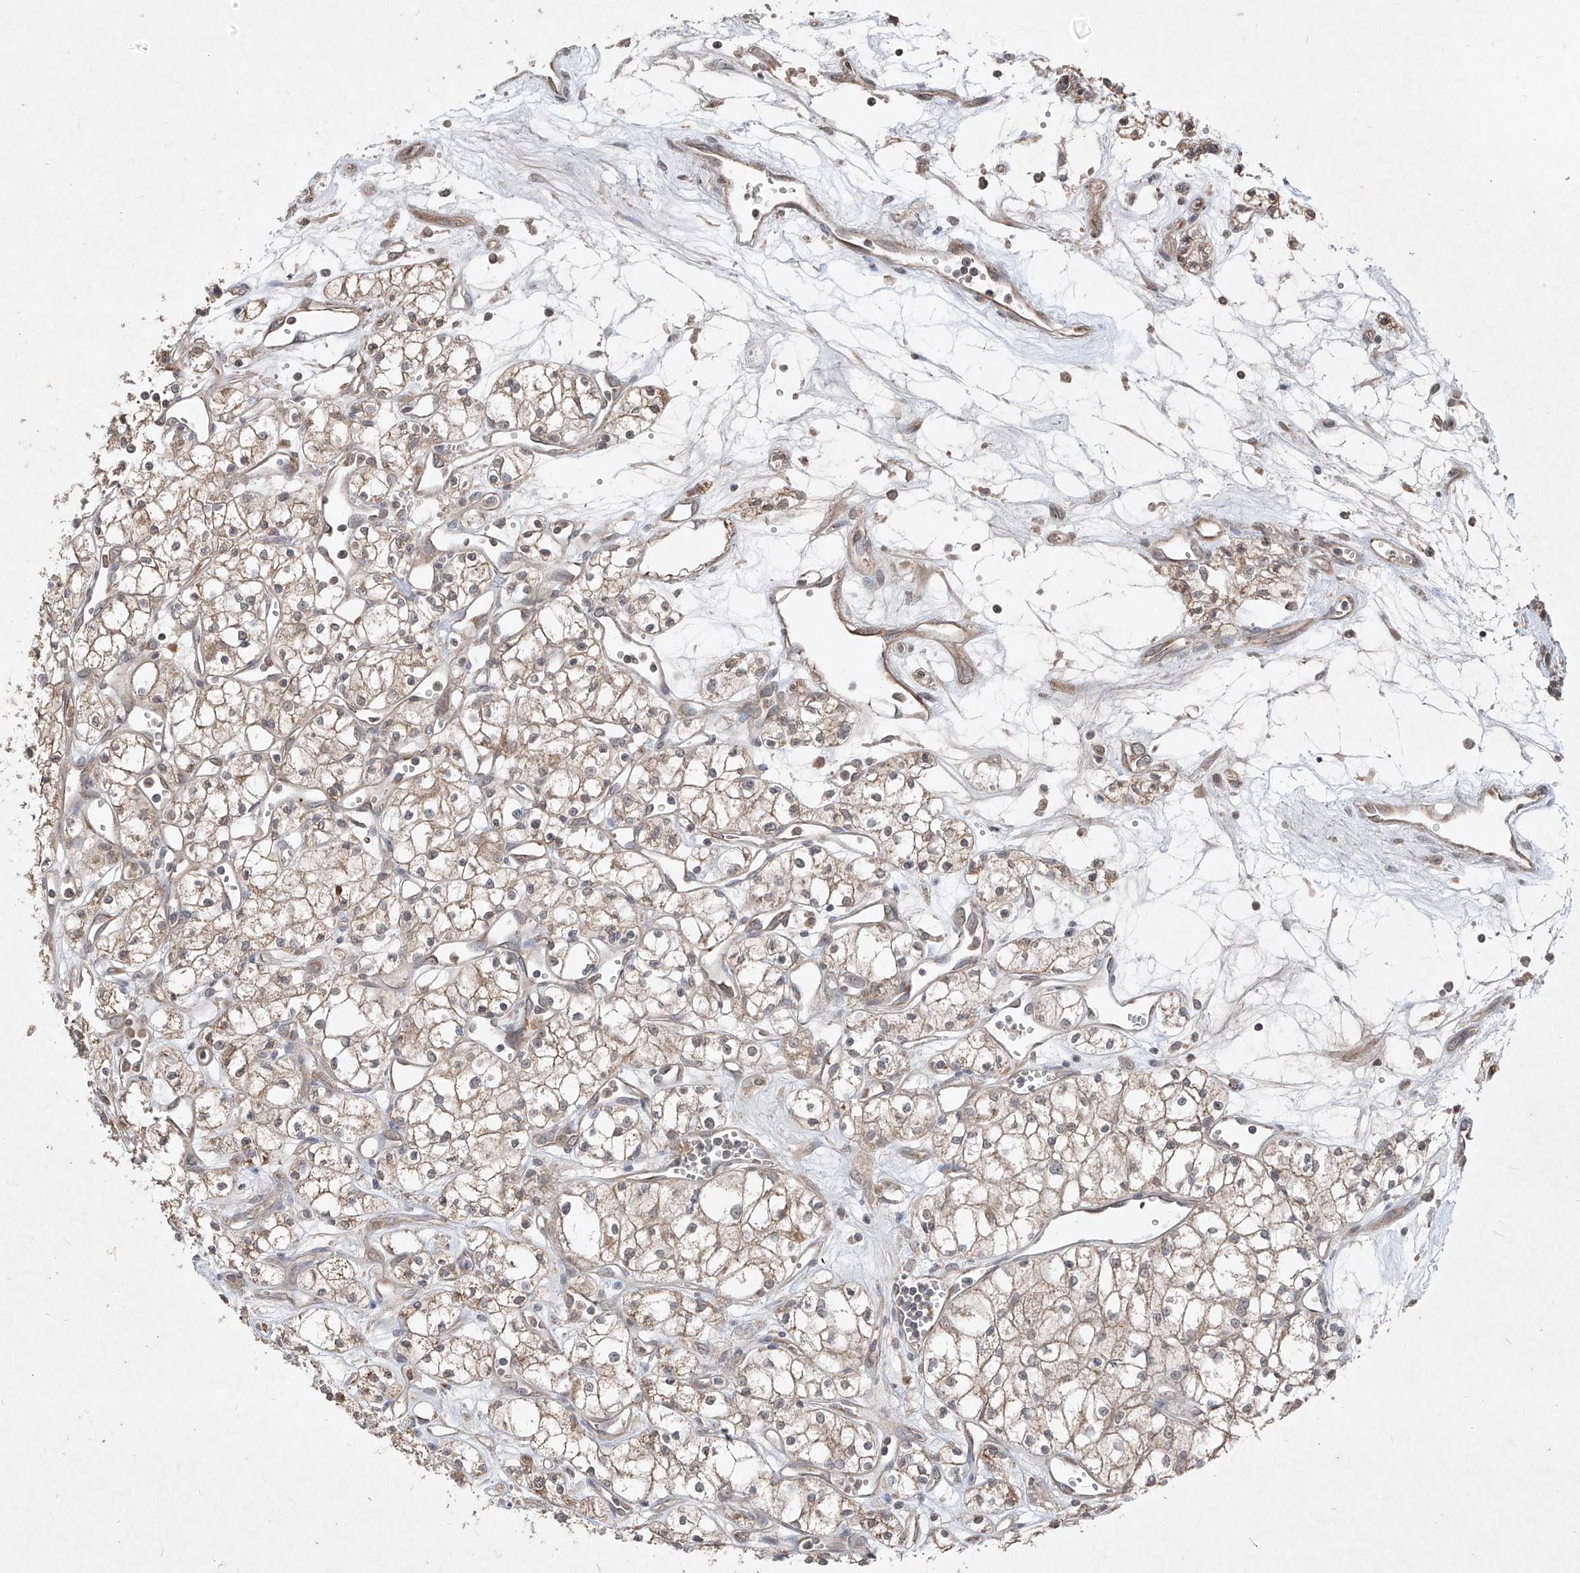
{"staining": {"intensity": "weak", "quantity": "25%-75%", "location": "cytoplasmic/membranous"}, "tissue": "renal cancer", "cell_type": "Tumor cells", "image_type": "cancer", "snomed": [{"axis": "morphology", "description": "Adenocarcinoma, NOS"}, {"axis": "topography", "description": "Kidney"}], "caption": "Renal adenocarcinoma was stained to show a protein in brown. There is low levels of weak cytoplasmic/membranous expression in approximately 25%-75% of tumor cells. The protein is stained brown, and the nuclei are stained in blue (DAB IHC with brightfield microscopy, high magnification).", "gene": "ABCD3", "patient": {"sex": "male", "age": 59}}